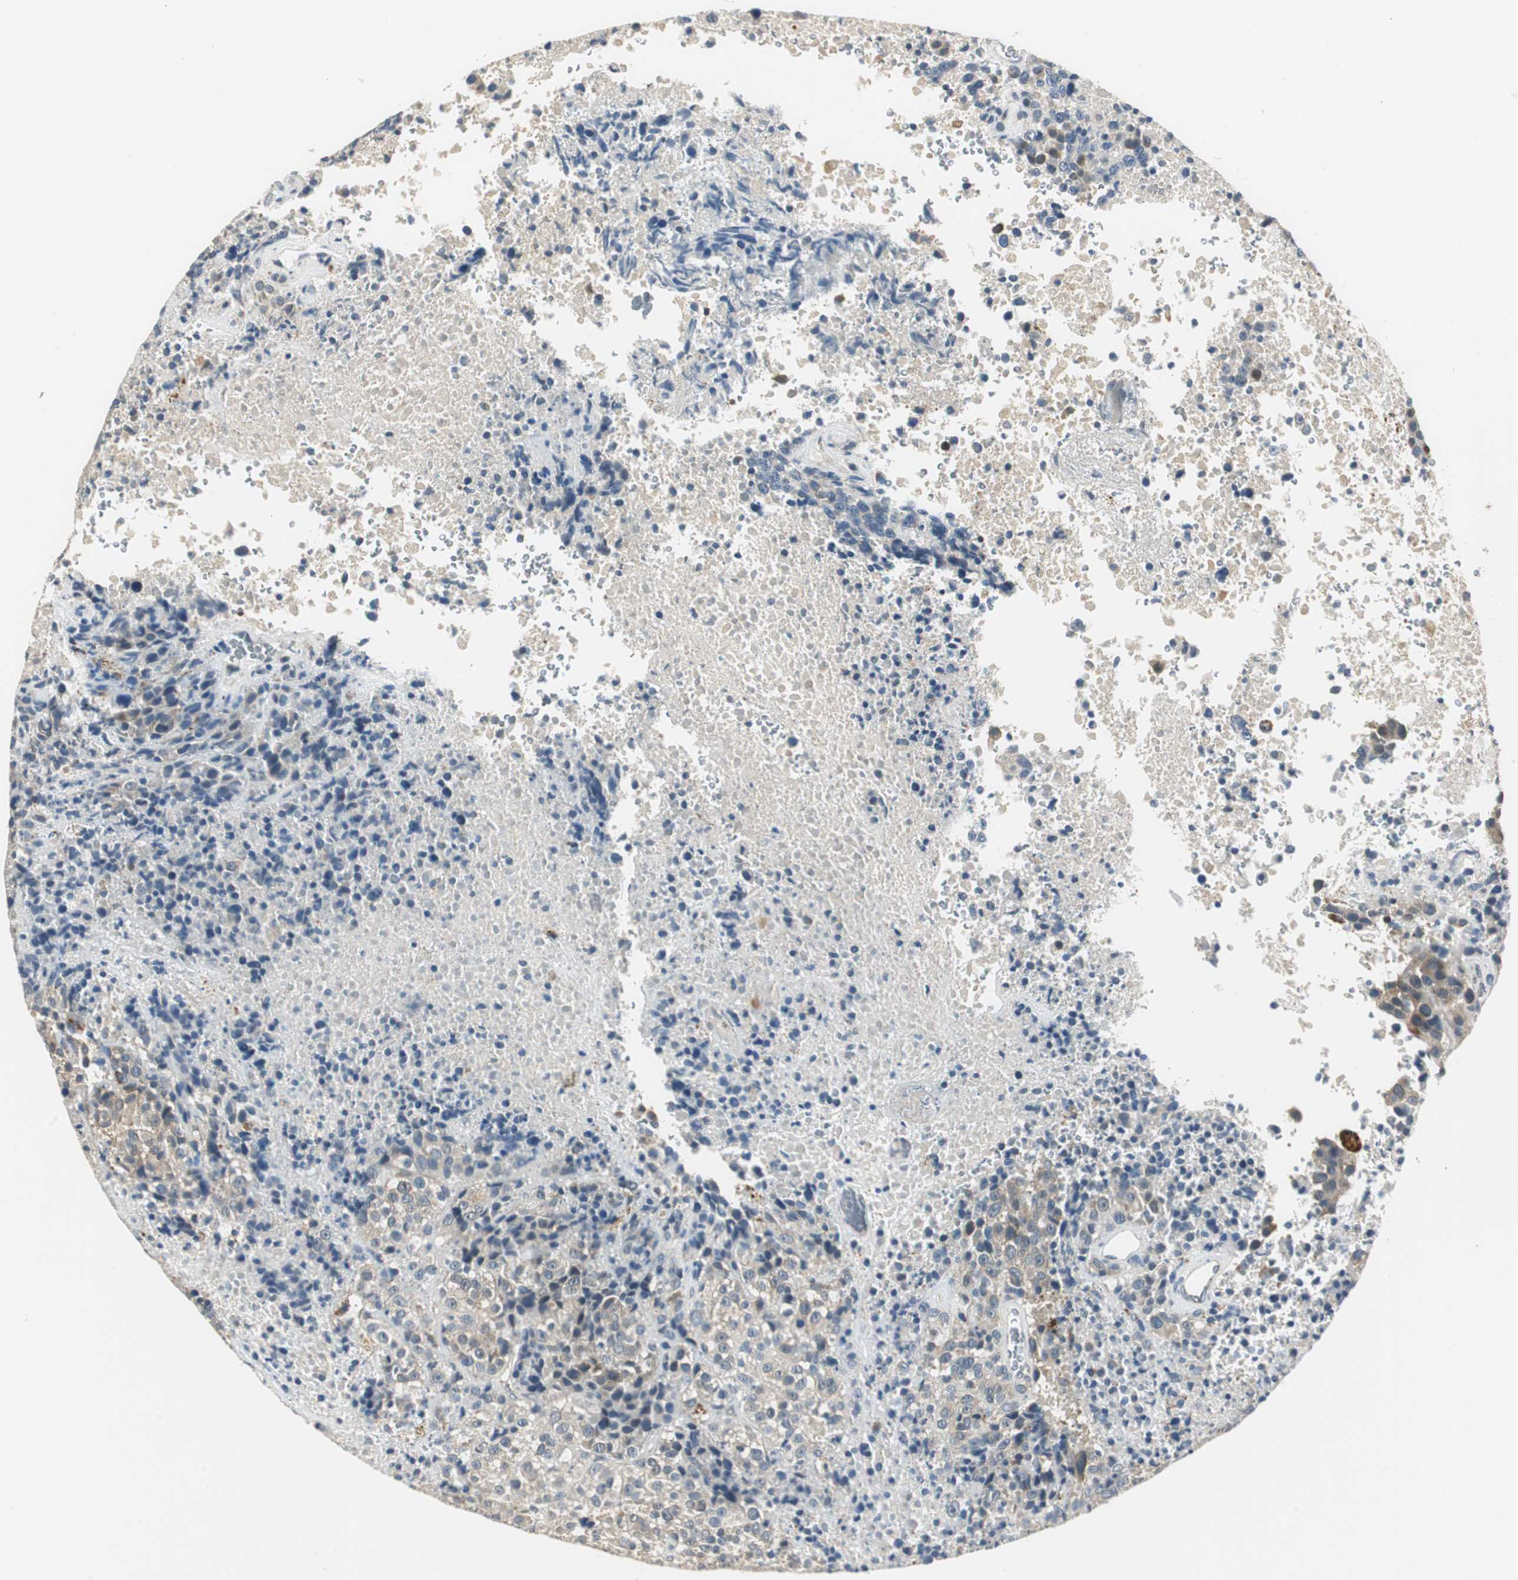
{"staining": {"intensity": "weak", "quantity": "25%-75%", "location": "cytoplasmic/membranous"}, "tissue": "melanoma", "cell_type": "Tumor cells", "image_type": "cancer", "snomed": [{"axis": "morphology", "description": "Malignant melanoma, Metastatic site"}, {"axis": "topography", "description": "Cerebral cortex"}], "caption": "The image reveals staining of malignant melanoma (metastatic site), revealing weak cytoplasmic/membranous protein expression (brown color) within tumor cells.", "gene": "NIT1", "patient": {"sex": "female", "age": 52}}